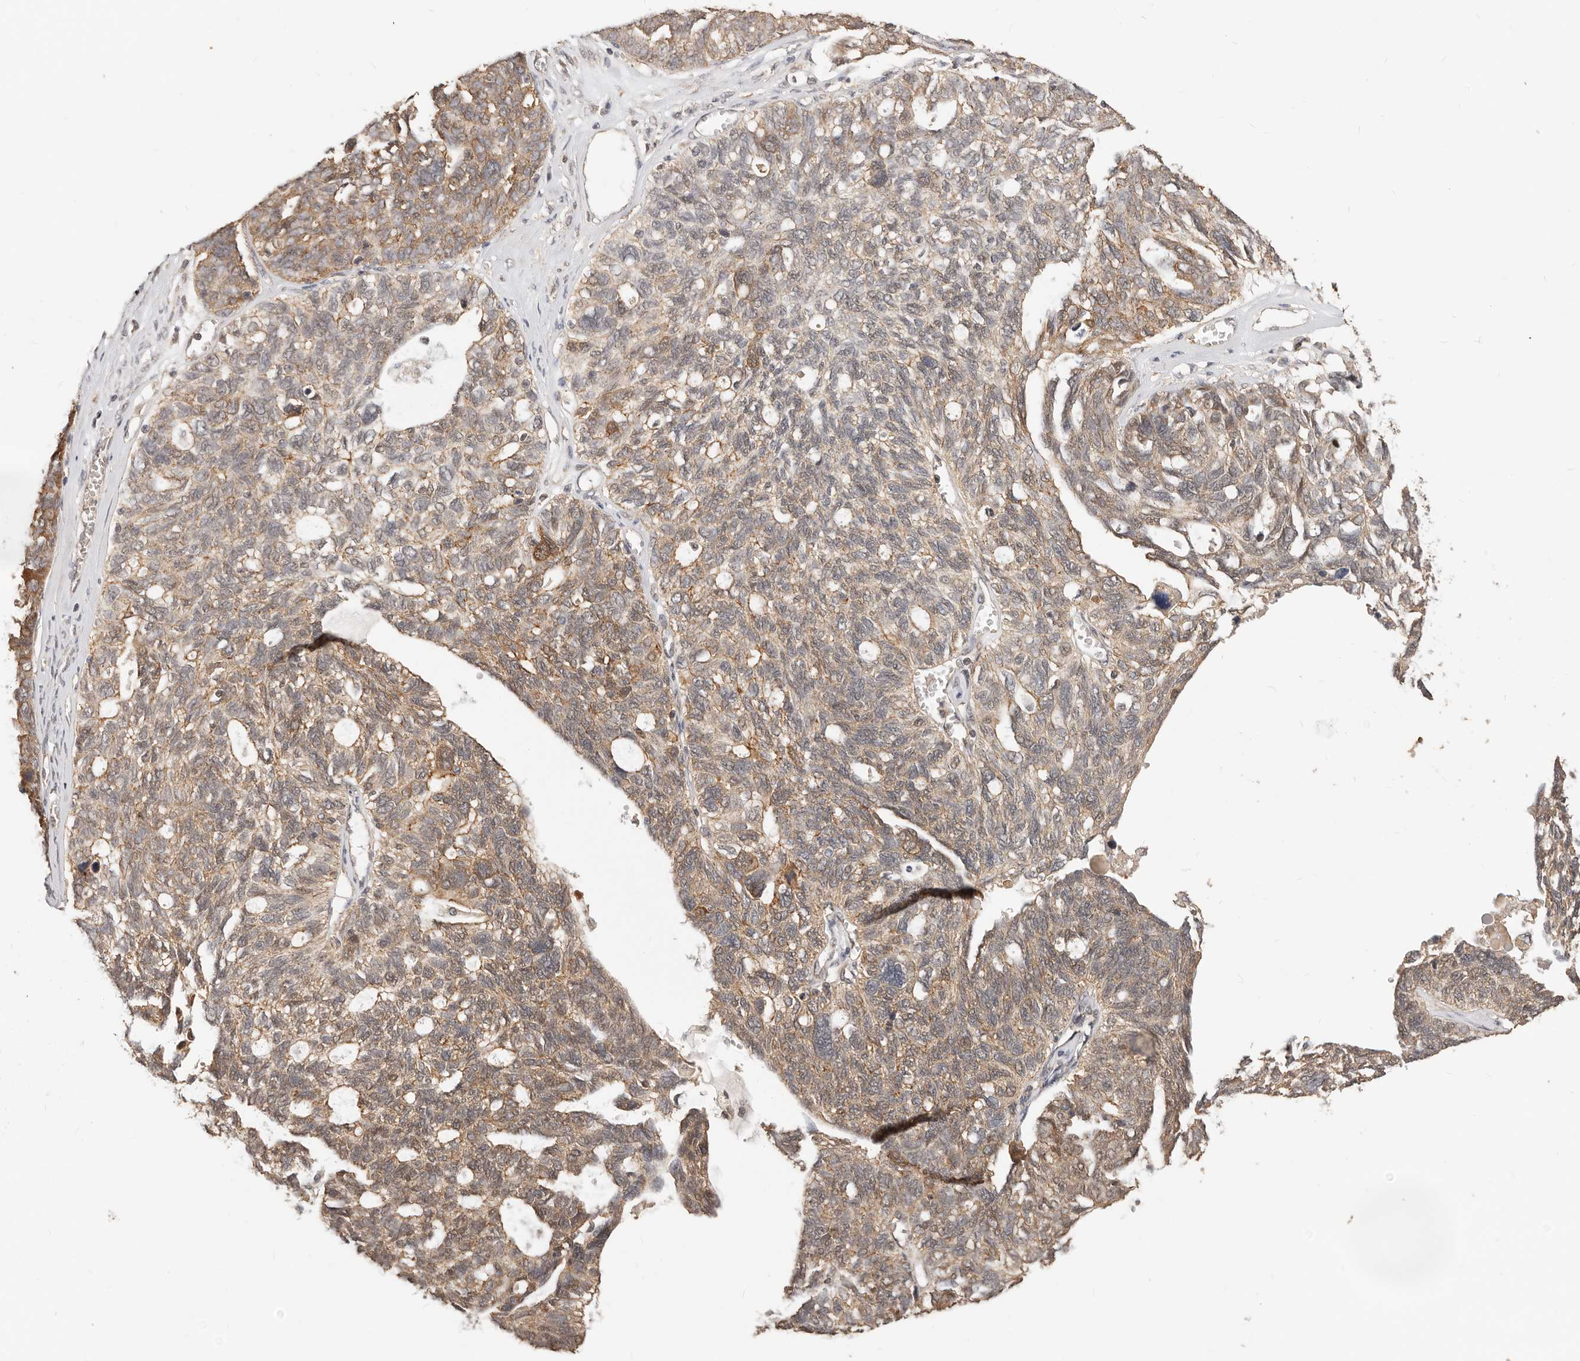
{"staining": {"intensity": "weak", "quantity": ">75%", "location": "cytoplasmic/membranous"}, "tissue": "ovarian cancer", "cell_type": "Tumor cells", "image_type": "cancer", "snomed": [{"axis": "morphology", "description": "Cystadenocarcinoma, serous, NOS"}, {"axis": "topography", "description": "Ovary"}], "caption": "Immunohistochemical staining of human serous cystadenocarcinoma (ovarian) displays weak cytoplasmic/membranous protein expression in approximately >75% of tumor cells.", "gene": "AFDN", "patient": {"sex": "female", "age": 79}}